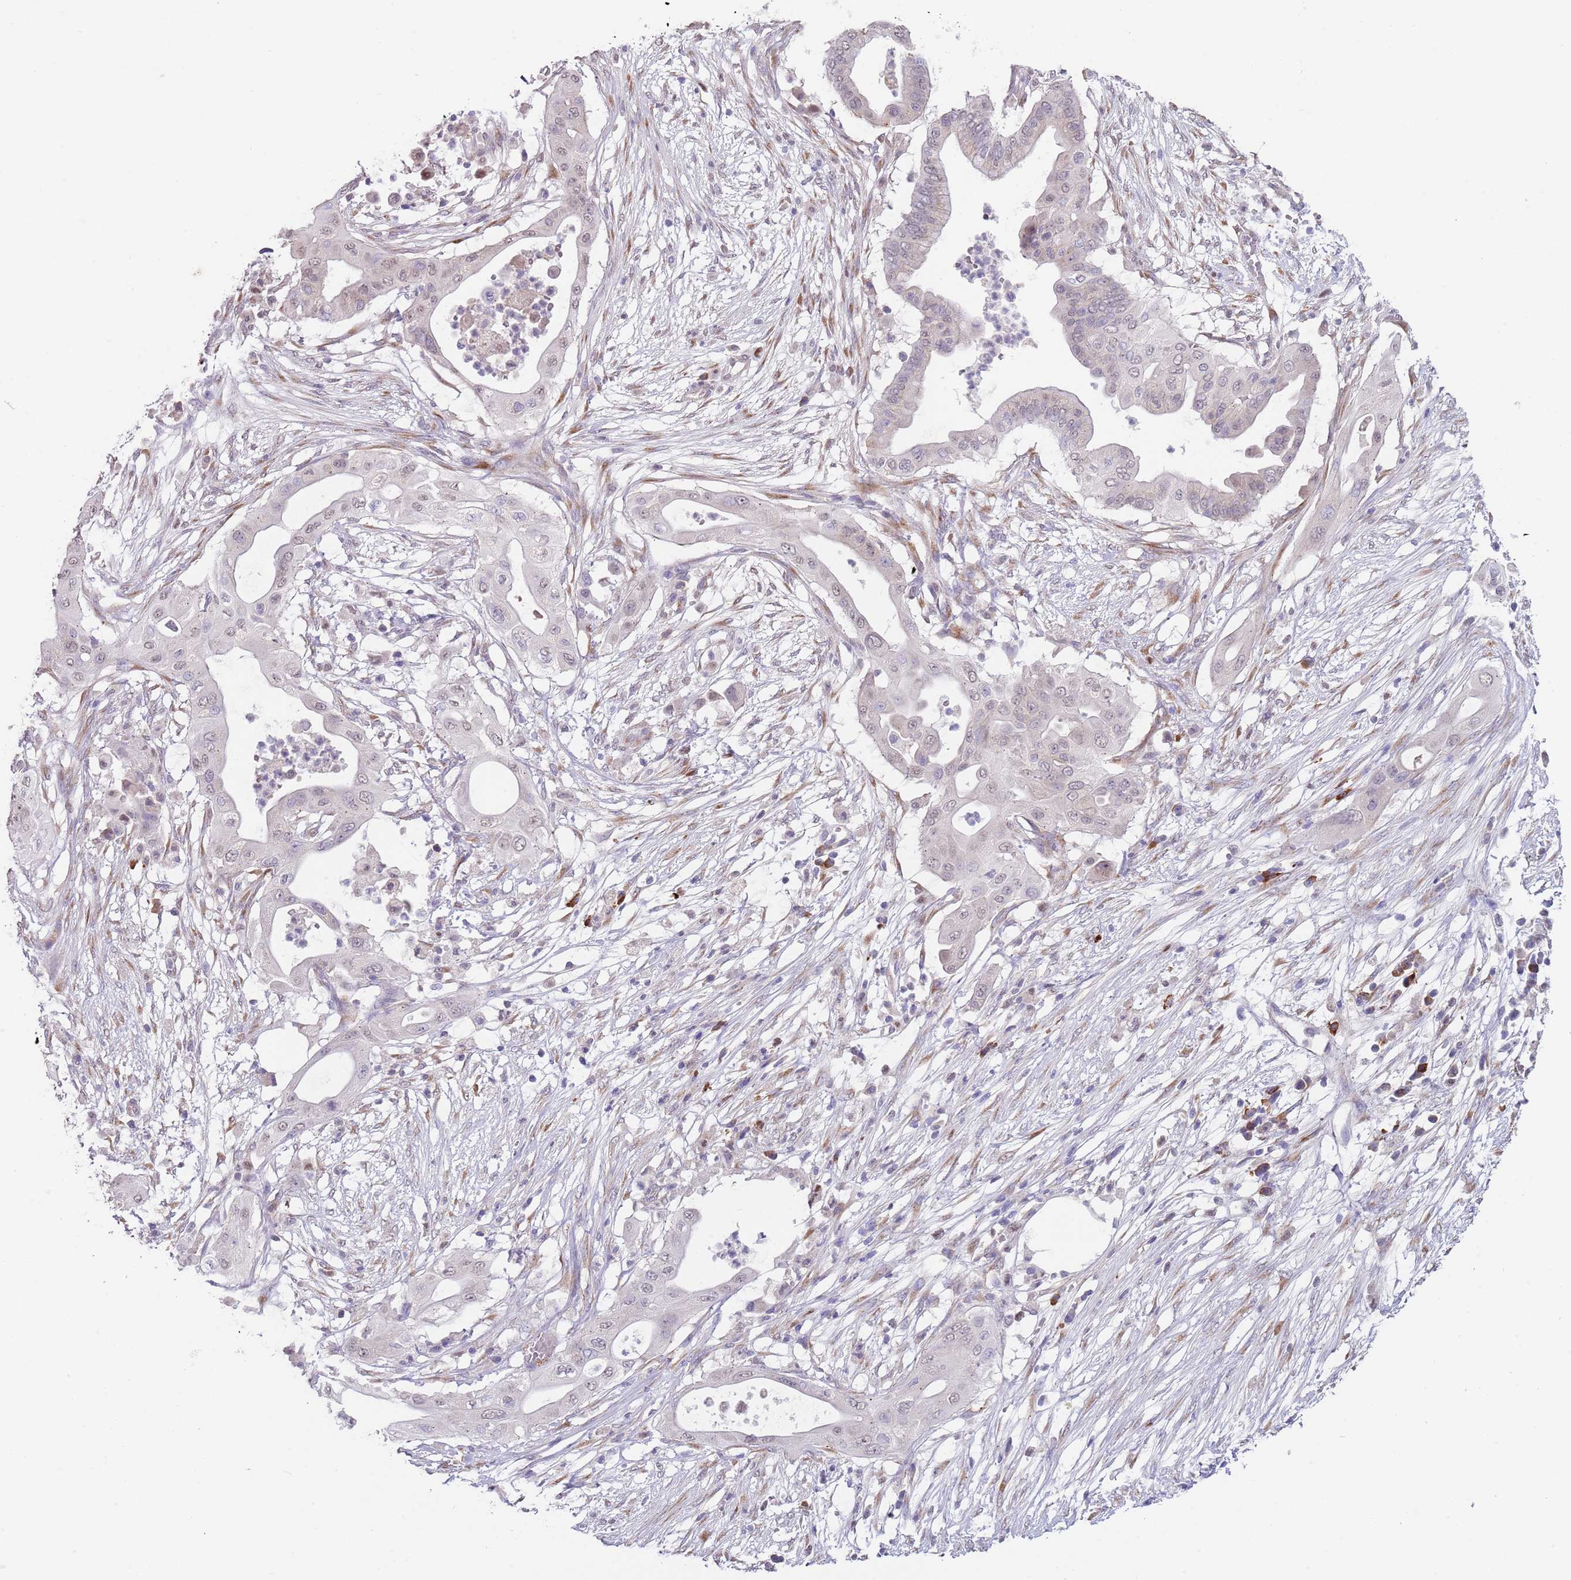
{"staining": {"intensity": "weak", "quantity": "<25%", "location": "nuclear"}, "tissue": "pancreatic cancer", "cell_type": "Tumor cells", "image_type": "cancer", "snomed": [{"axis": "morphology", "description": "Adenocarcinoma, NOS"}, {"axis": "topography", "description": "Pancreas"}], "caption": "This photomicrograph is of pancreatic adenocarcinoma stained with IHC to label a protein in brown with the nuclei are counter-stained blue. There is no positivity in tumor cells.", "gene": "TNRC6C", "patient": {"sex": "male", "age": 68}}